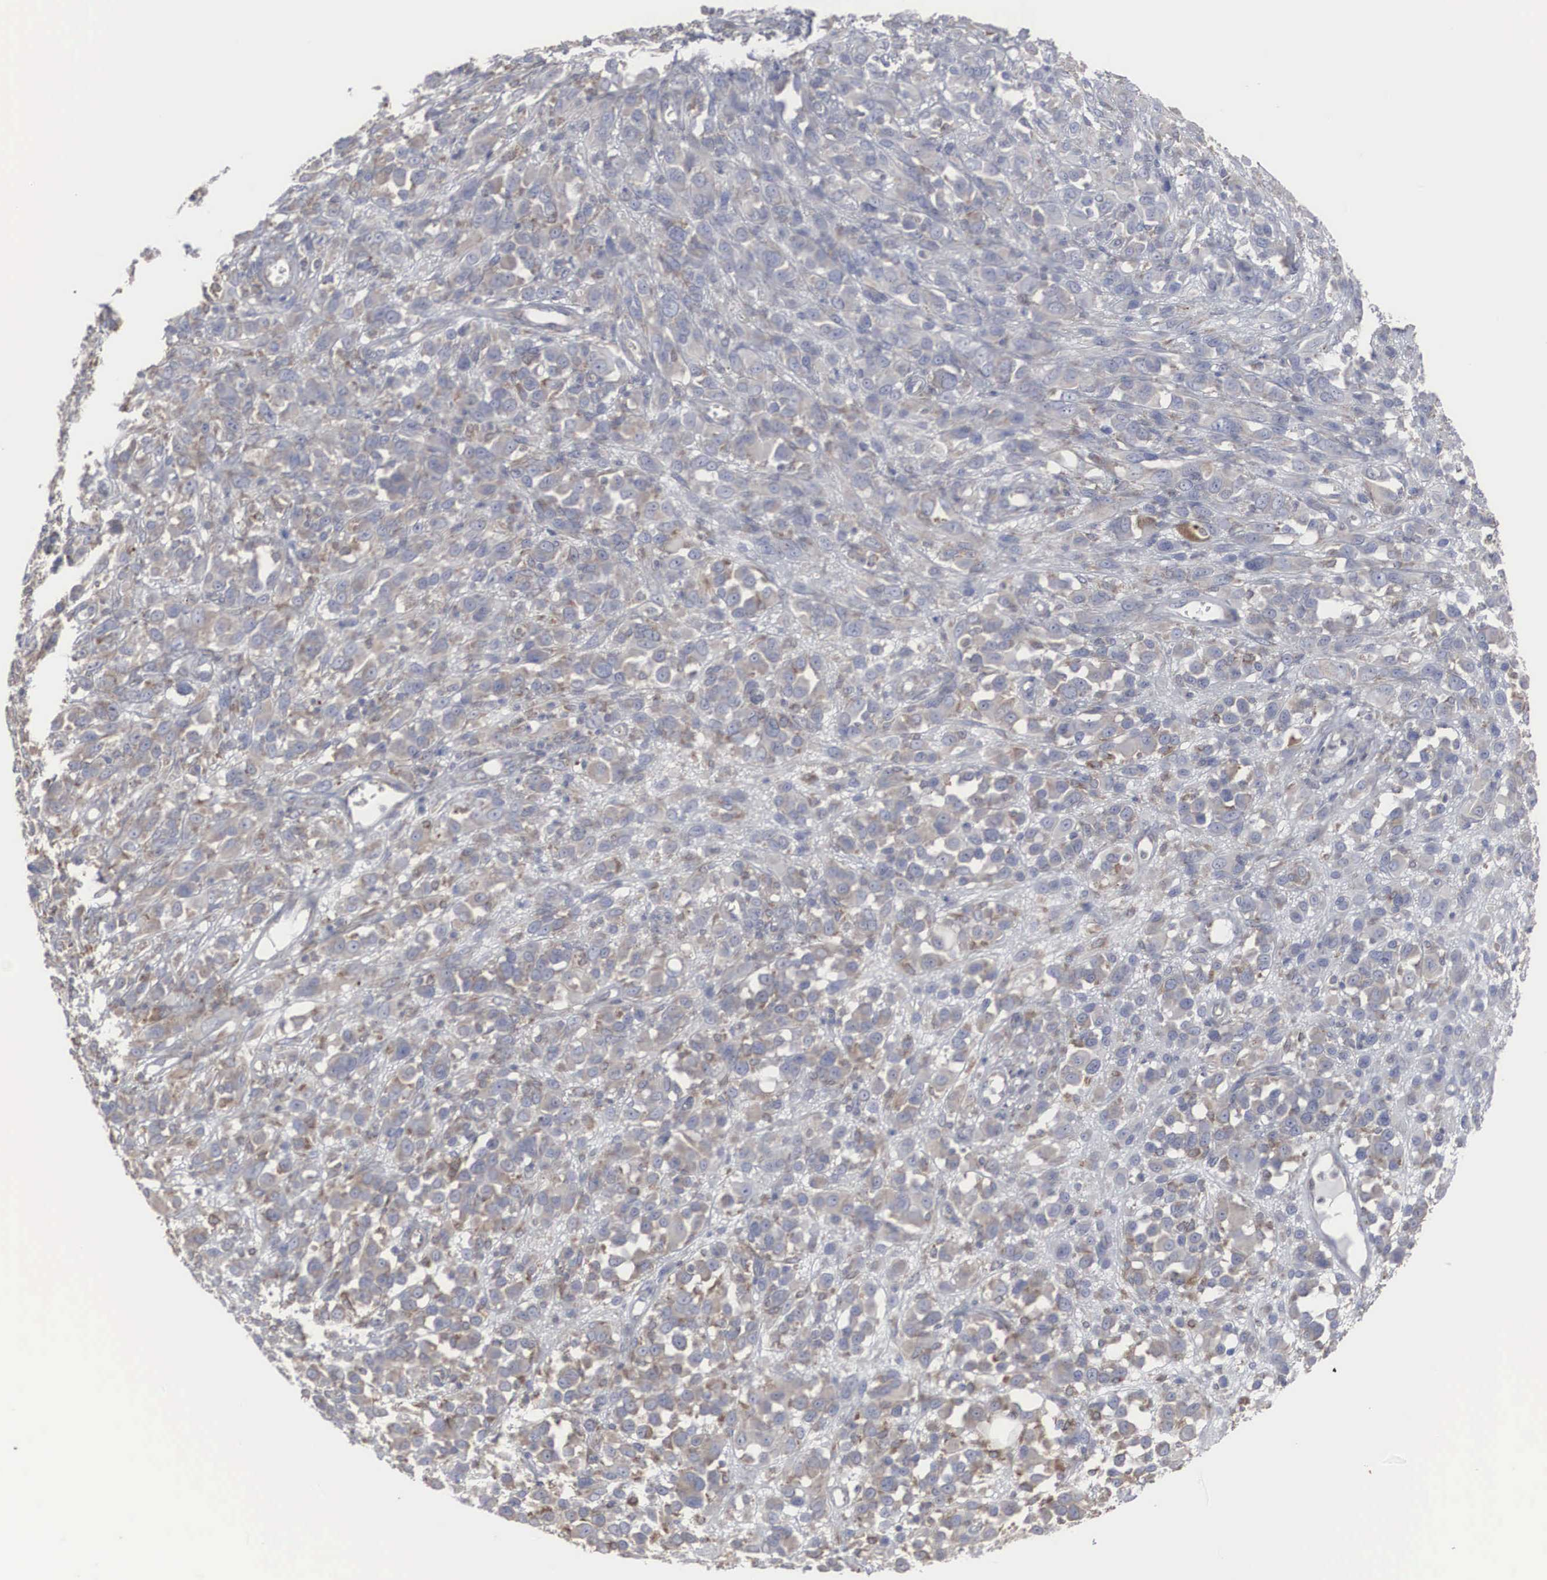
{"staining": {"intensity": "weak", "quantity": "25%-75%", "location": "cytoplasmic/membranous"}, "tissue": "melanoma", "cell_type": "Tumor cells", "image_type": "cancer", "snomed": [{"axis": "morphology", "description": "Malignant melanoma, NOS"}, {"axis": "topography", "description": "Skin"}], "caption": "Immunohistochemical staining of melanoma displays low levels of weak cytoplasmic/membranous expression in approximately 25%-75% of tumor cells.", "gene": "MIA2", "patient": {"sex": "male", "age": 51}}